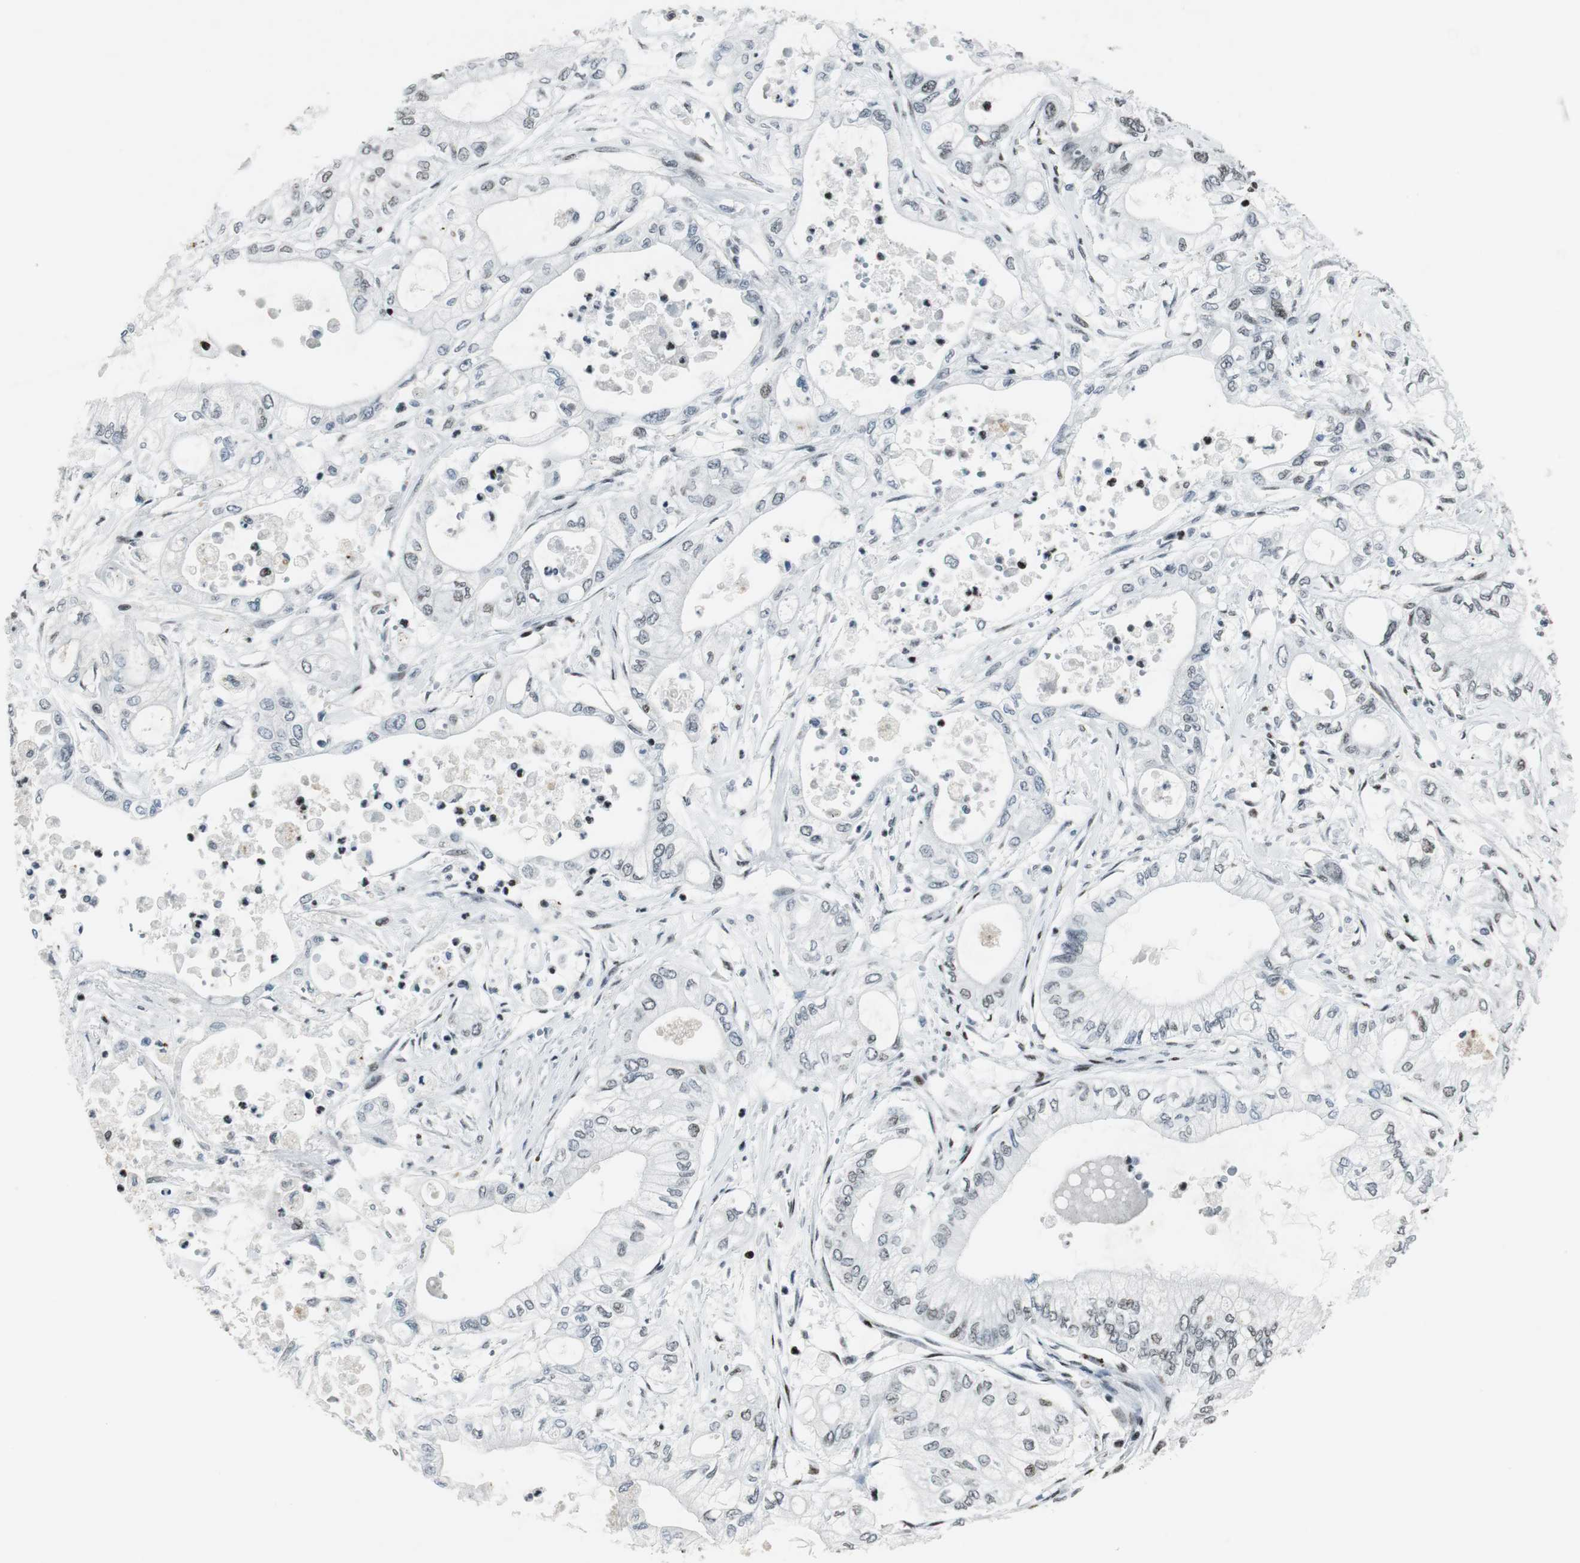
{"staining": {"intensity": "weak", "quantity": "25%-75%", "location": "nuclear"}, "tissue": "pancreatic cancer", "cell_type": "Tumor cells", "image_type": "cancer", "snomed": [{"axis": "morphology", "description": "Adenocarcinoma, NOS"}, {"axis": "topography", "description": "Pancreas"}], "caption": "IHC image of neoplastic tissue: pancreatic cancer (adenocarcinoma) stained using immunohistochemistry displays low levels of weak protein expression localized specifically in the nuclear of tumor cells, appearing as a nuclear brown color.", "gene": "RBBP4", "patient": {"sex": "male", "age": 79}}